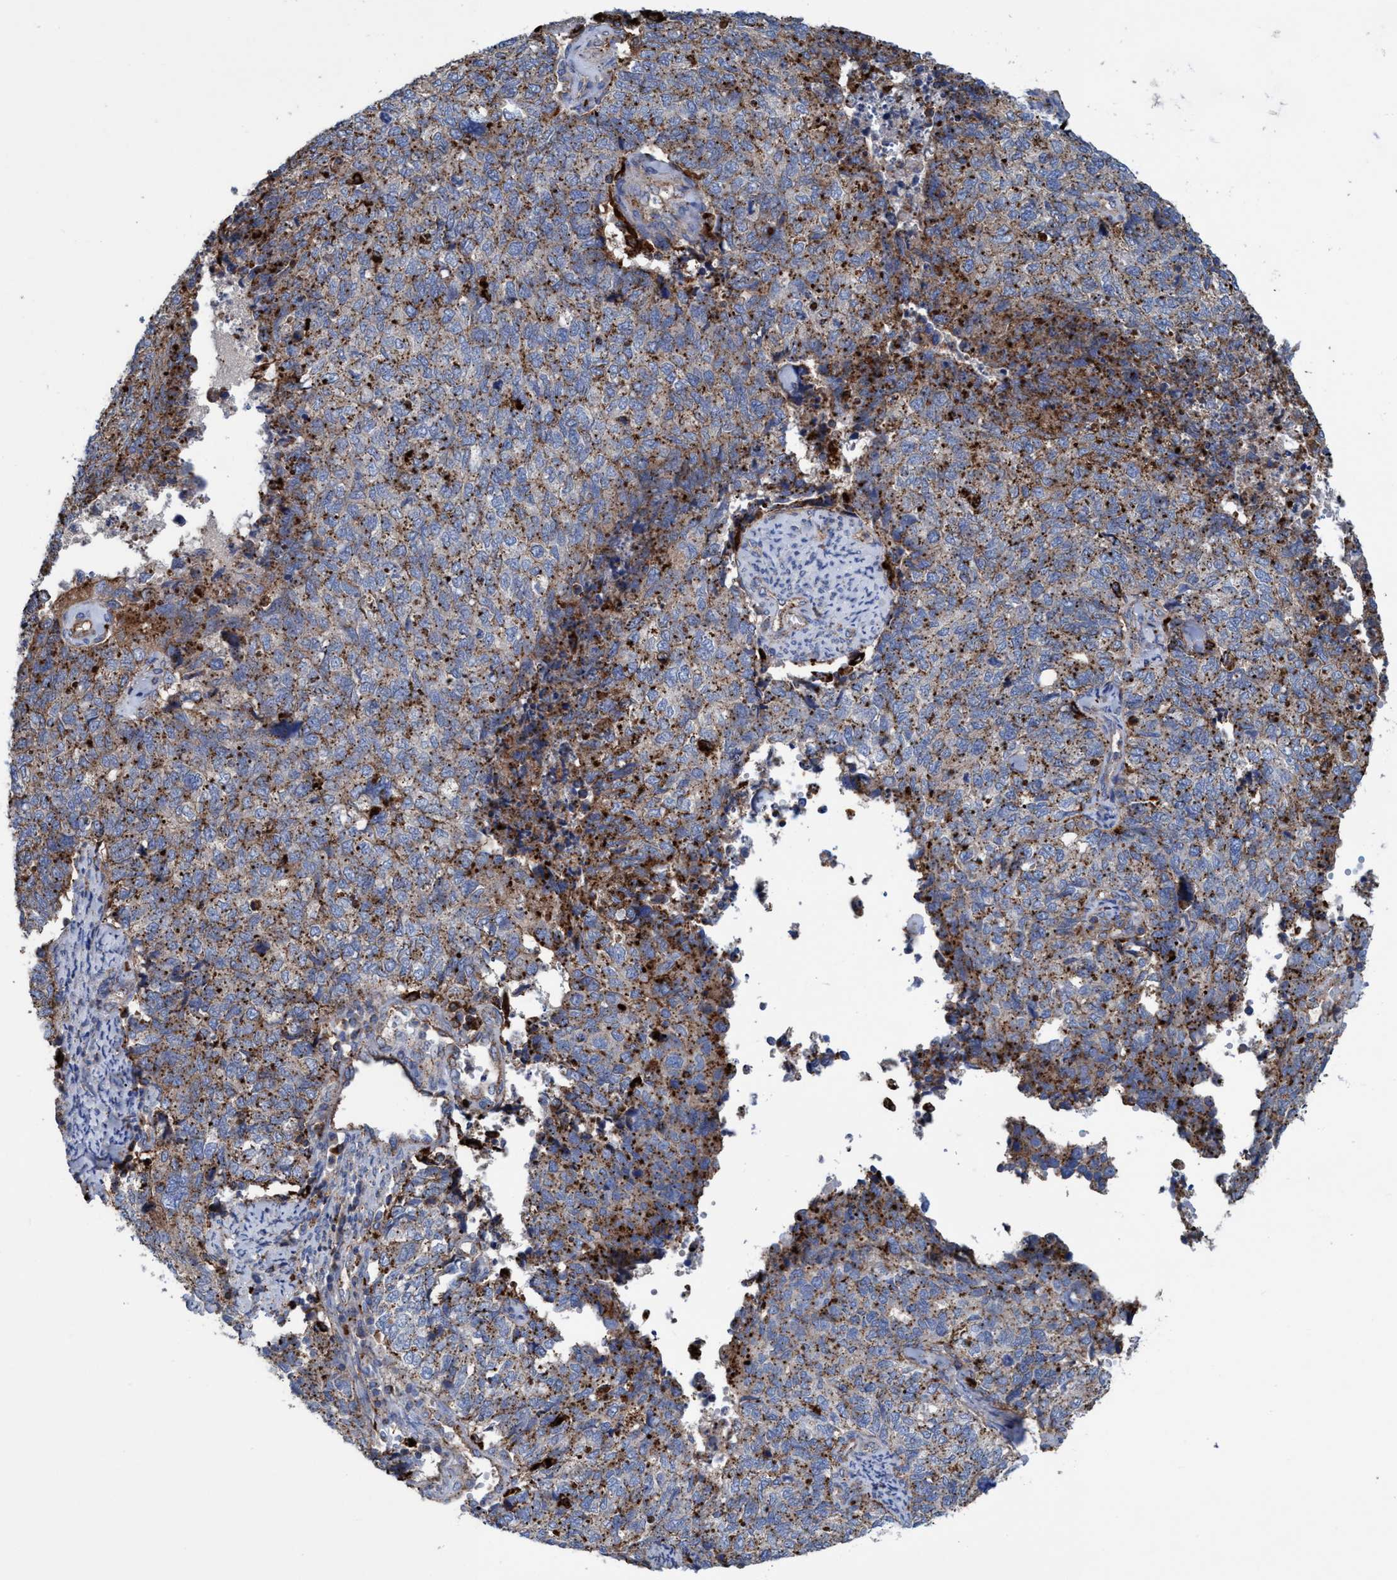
{"staining": {"intensity": "moderate", "quantity": ">75%", "location": "cytoplasmic/membranous"}, "tissue": "cervical cancer", "cell_type": "Tumor cells", "image_type": "cancer", "snomed": [{"axis": "morphology", "description": "Squamous cell carcinoma, NOS"}, {"axis": "topography", "description": "Cervix"}], "caption": "Immunohistochemical staining of cervical squamous cell carcinoma displays medium levels of moderate cytoplasmic/membranous expression in about >75% of tumor cells.", "gene": "TRIM65", "patient": {"sex": "female", "age": 63}}